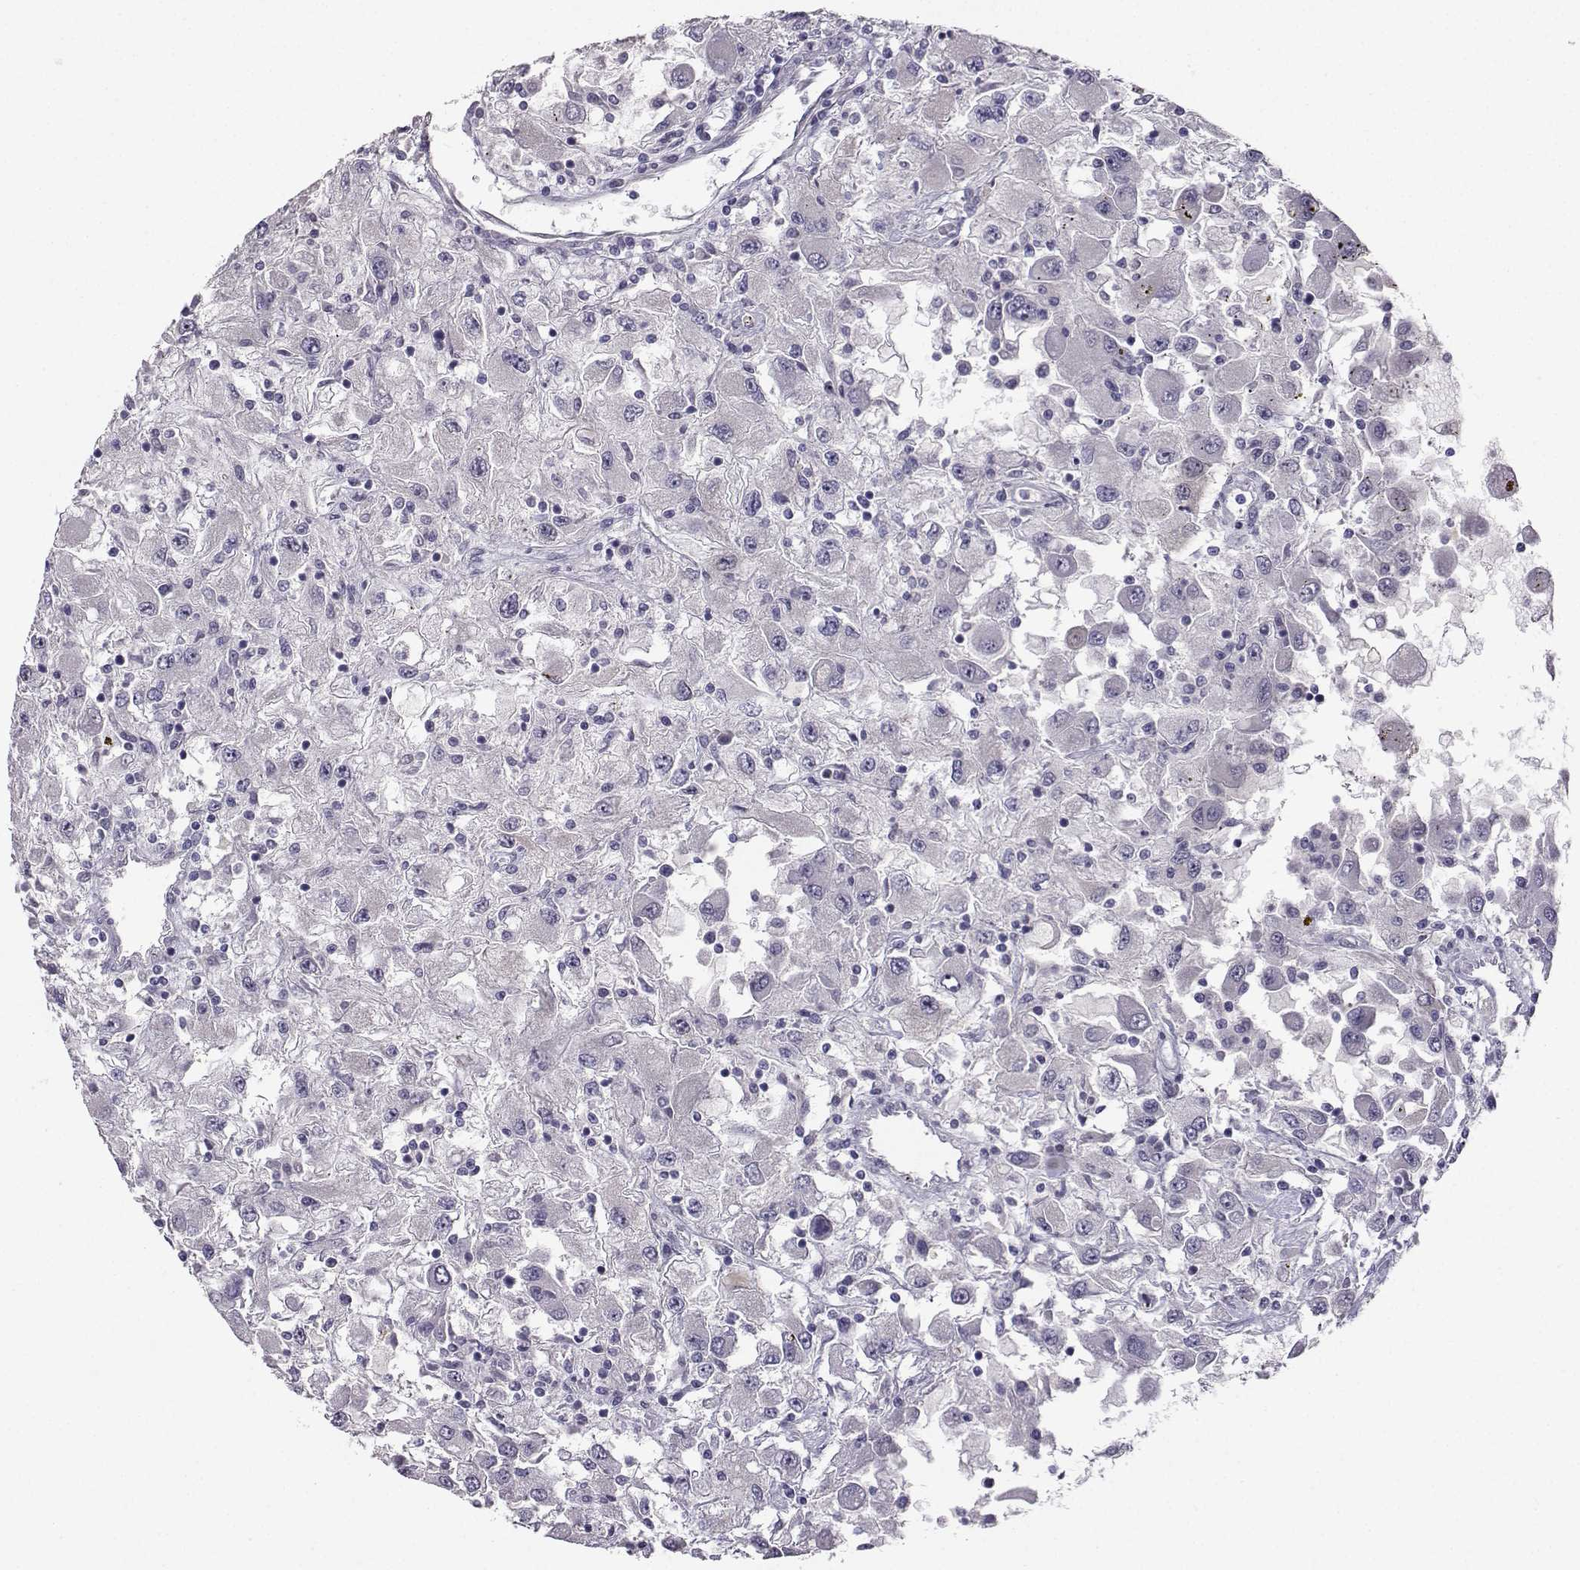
{"staining": {"intensity": "negative", "quantity": "none", "location": "none"}, "tissue": "renal cancer", "cell_type": "Tumor cells", "image_type": "cancer", "snomed": [{"axis": "morphology", "description": "Adenocarcinoma, NOS"}, {"axis": "topography", "description": "Kidney"}], "caption": "IHC of human adenocarcinoma (renal) shows no positivity in tumor cells.", "gene": "NQO1", "patient": {"sex": "female", "age": 67}}